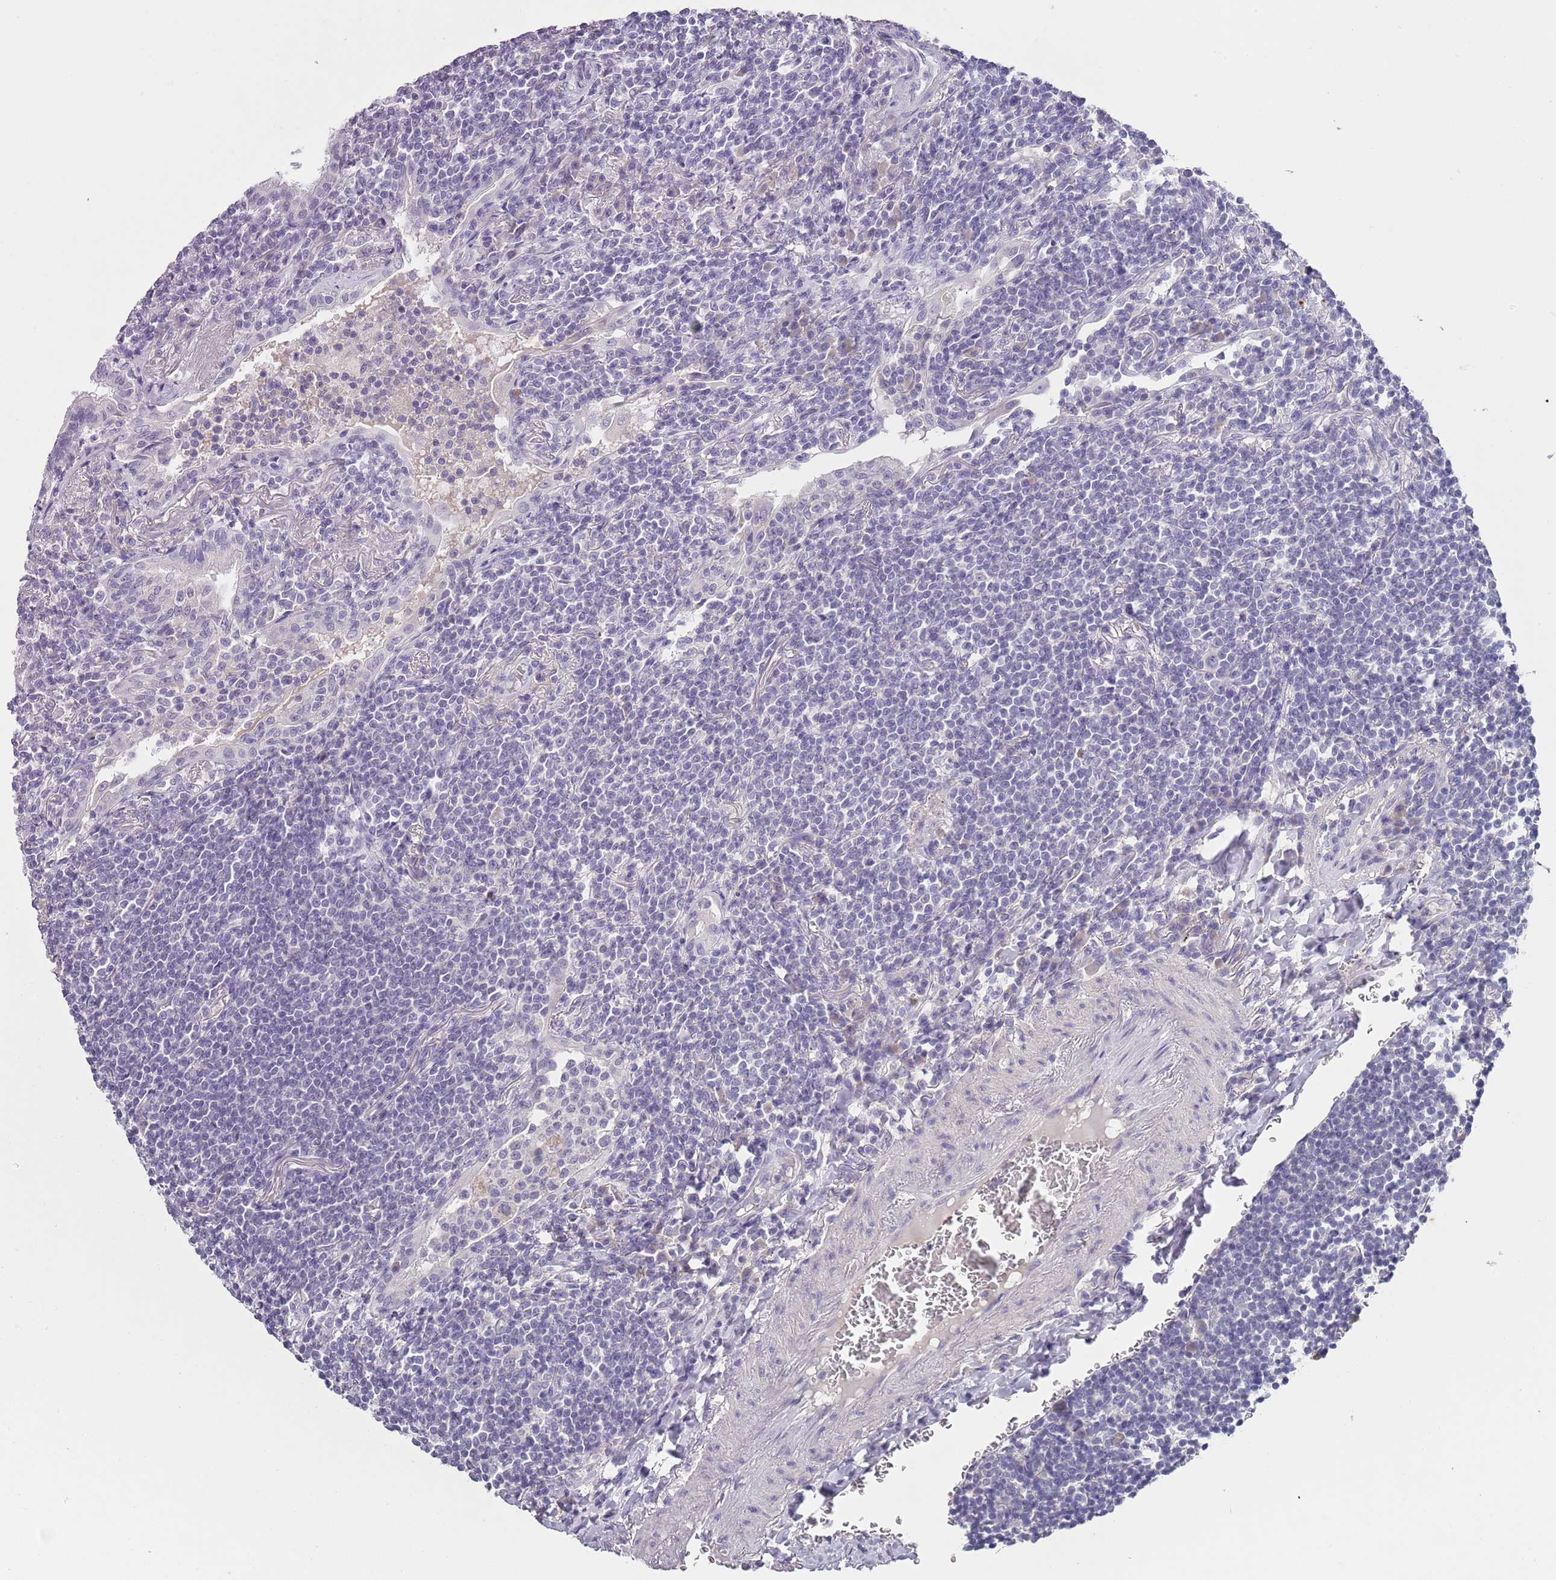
{"staining": {"intensity": "negative", "quantity": "none", "location": "none"}, "tissue": "lymphoma", "cell_type": "Tumor cells", "image_type": "cancer", "snomed": [{"axis": "morphology", "description": "Malignant lymphoma, non-Hodgkin's type, Low grade"}, {"axis": "topography", "description": "Lung"}], "caption": "Lymphoma was stained to show a protein in brown. There is no significant positivity in tumor cells. Brightfield microscopy of immunohistochemistry (IHC) stained with DAB (brown) and hematoxylin (blue), captured at high magnification.", "gene": "SLC35E3", "patient": {"sex": "female", "age": 71}}